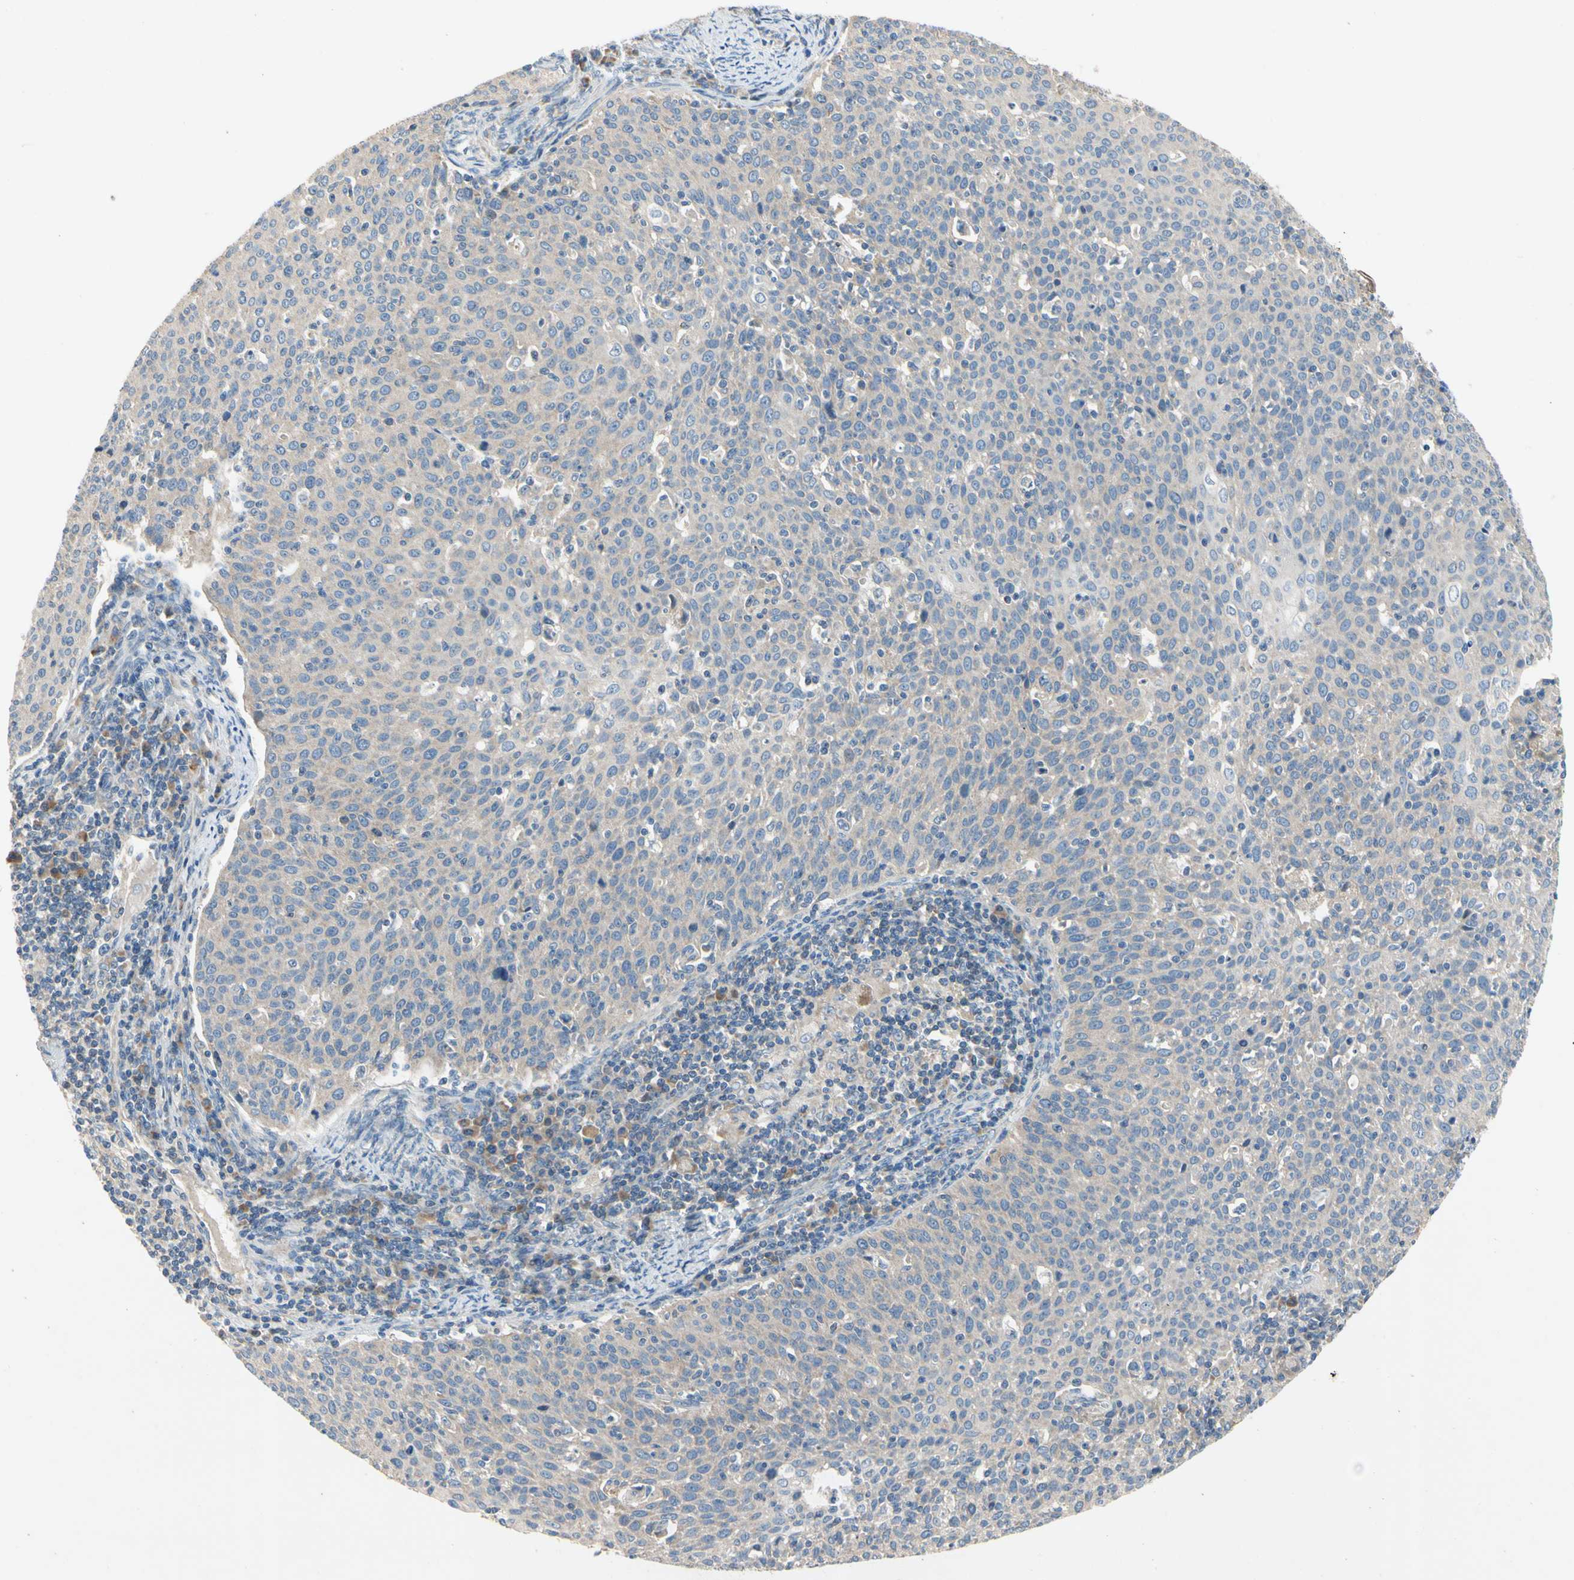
{"staining": {"intensity": "negative", "quantity": "none", "location": "none"}, "tissue": "cervical cancer", "cell_type": "Tumor cells", "image_type": "cancer", "snomed": [{"axis": "morphology", "description": "Squamous cell carcinoma, NOS"}, {"axis": "topography", "description": "Cervix"}], "caption": "This is a photomicrograph of IHC staining of cervical squamous cell carcinoma, which shows no expression in tumor cells.", "gene": "KLHDC8B", "patient": {"sex": "female", "age": 38}}